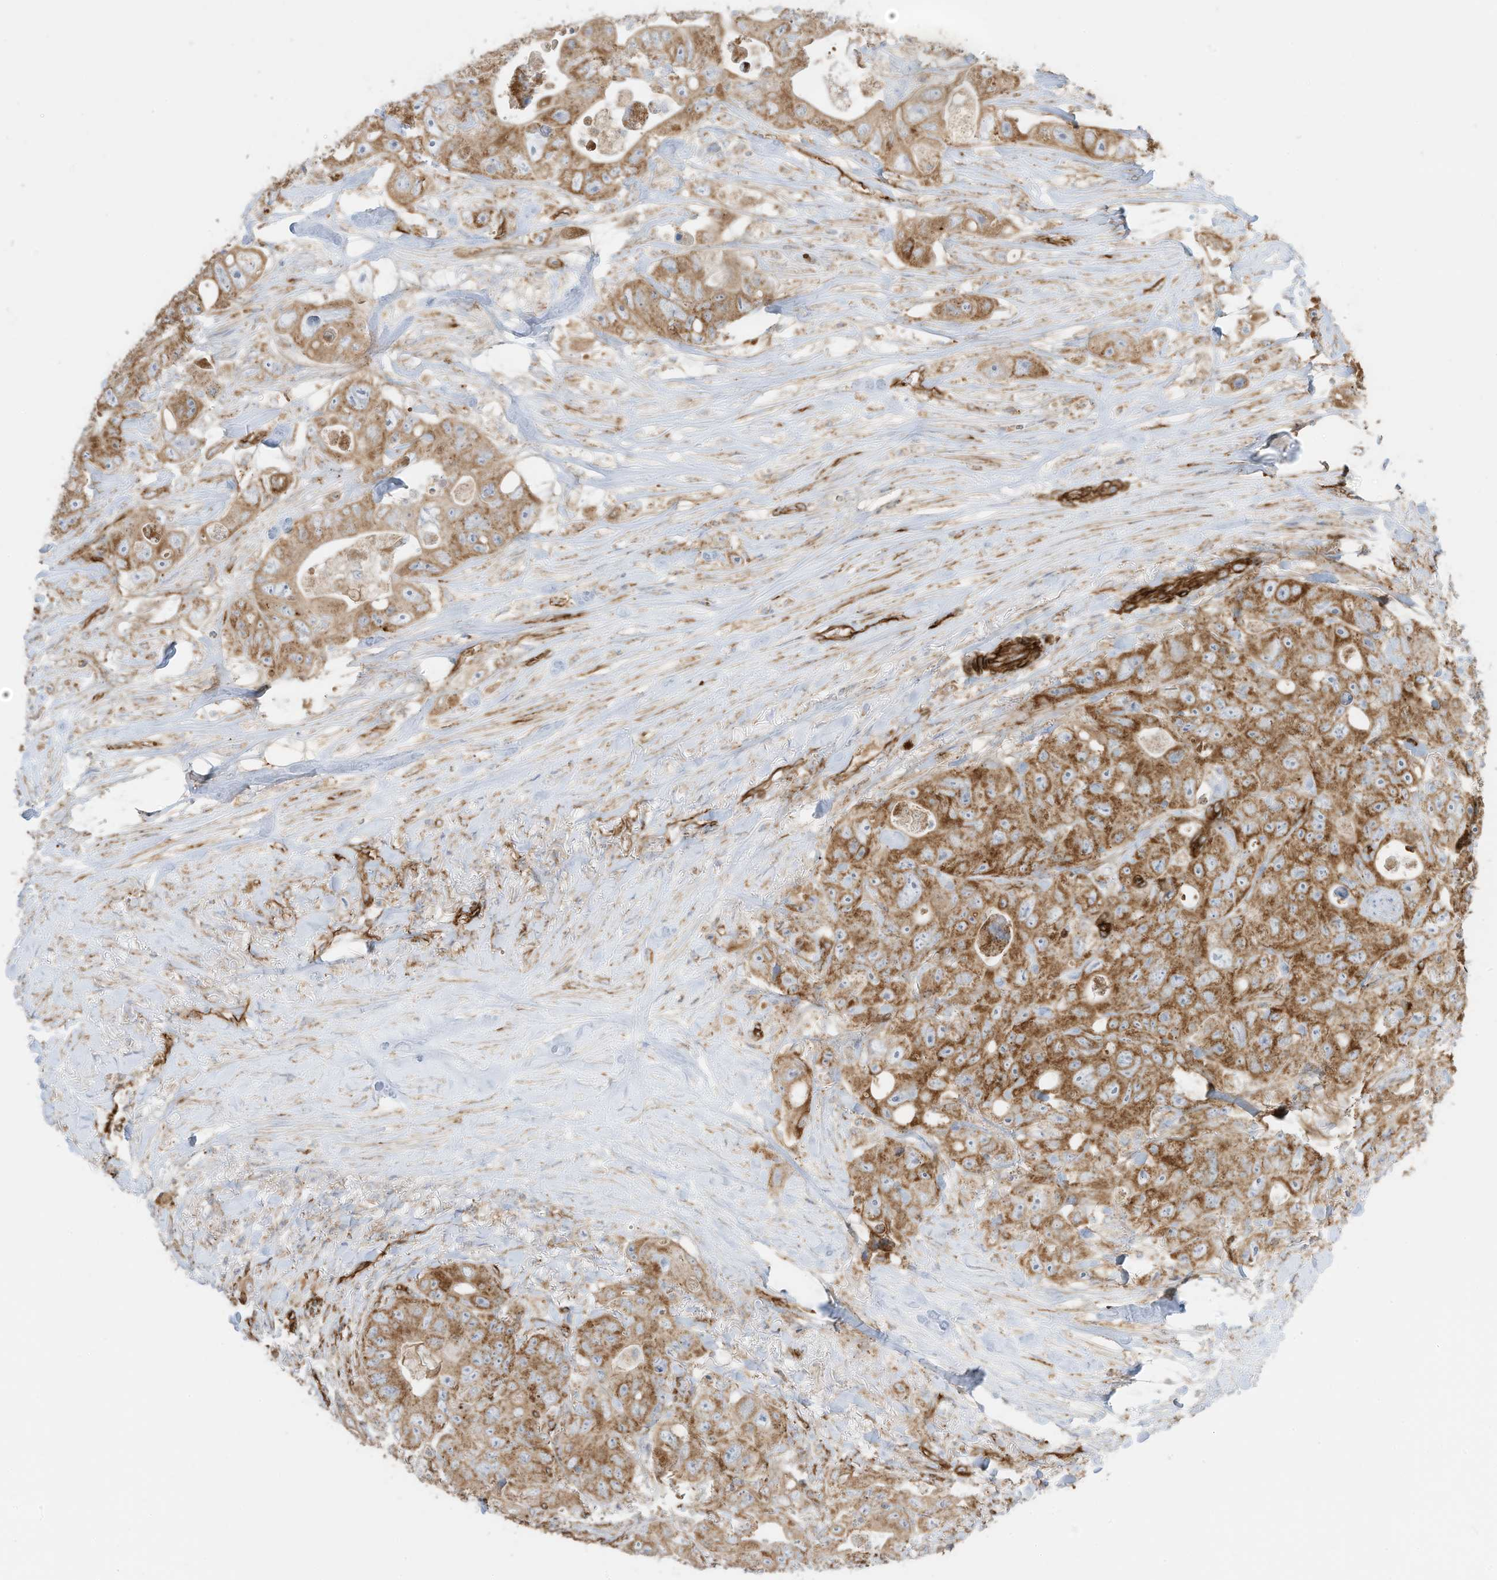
{"staining": {"intensity": "moderate", "quantity": ">75%", "location": "cytoplasmic/membranous"}, "tissue": "colorectal cancer", "cell_type": "Tumor cells", "image_type": "cancer", "snomed": [{"axis": "morphology", "description": "Adenocarcinoma, NOS"}, {"axis": "topography", "description": "Colon"}], "caption": "This is a photomicrograph of IHC staining of colorectal adenocarcinoma, which shows moderate staining in the cytoplasmic/membranous of tumor cells.", "gene": "ABCB7", "patient": {"sex": "female", "age": 46}}